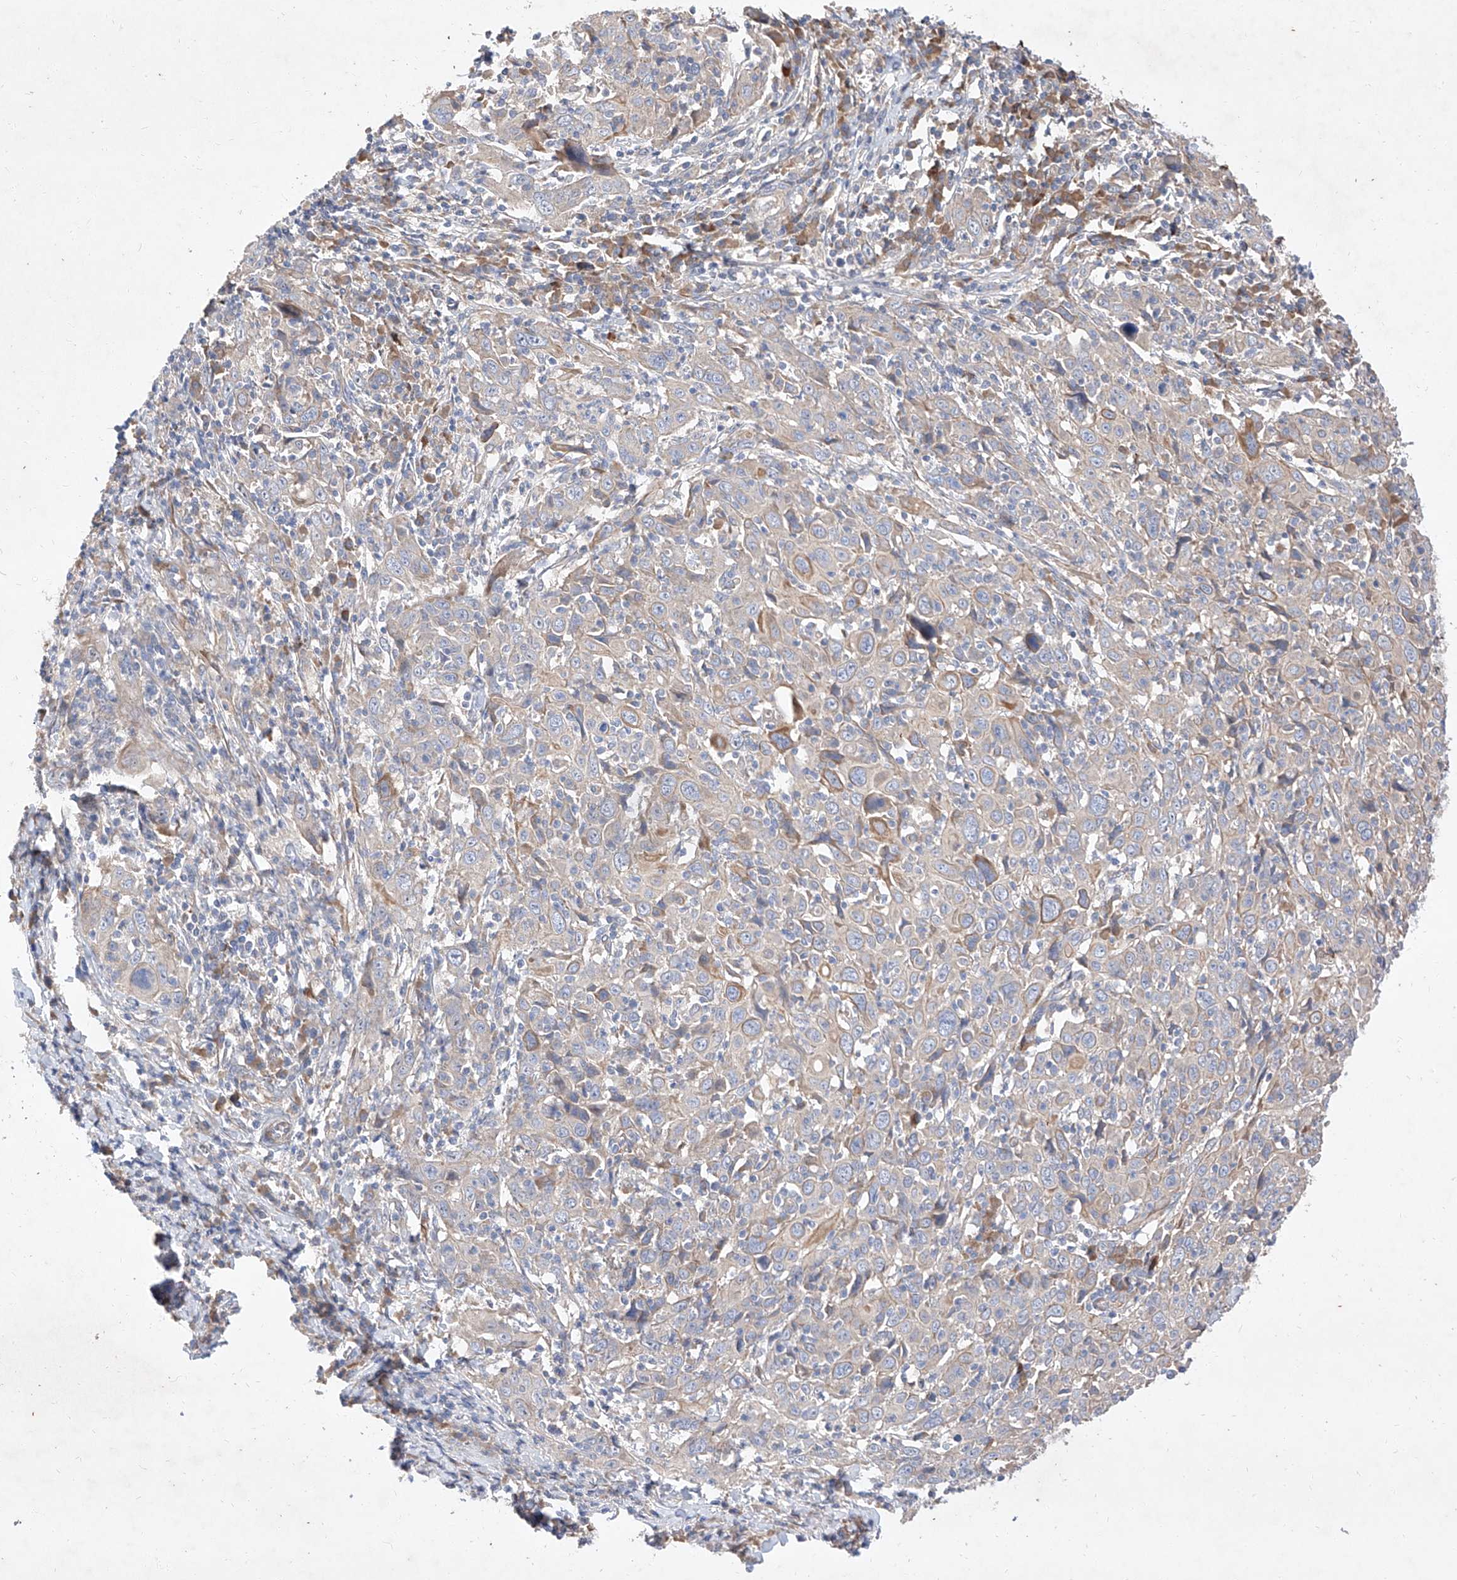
{"staining": {"intensity": "weak", "quantity": "<25%", "location": "cytoplasmic/membranous"}, "tissue": "cervical cancer", "cell_type": "Tumor cells", "image_type": "cancer", "snomed": [{"axis": "morphology", "description": "Squamous cell carcinoma, NOS"}, {"axis": "topography", "description": "Cervix"}], "caption": "Immunohistochemical staining of cervical cancer displays no significant expression in tumor cells.", "gene": "DIRAS3", "patient": {"sex": "female", "age": 46}}